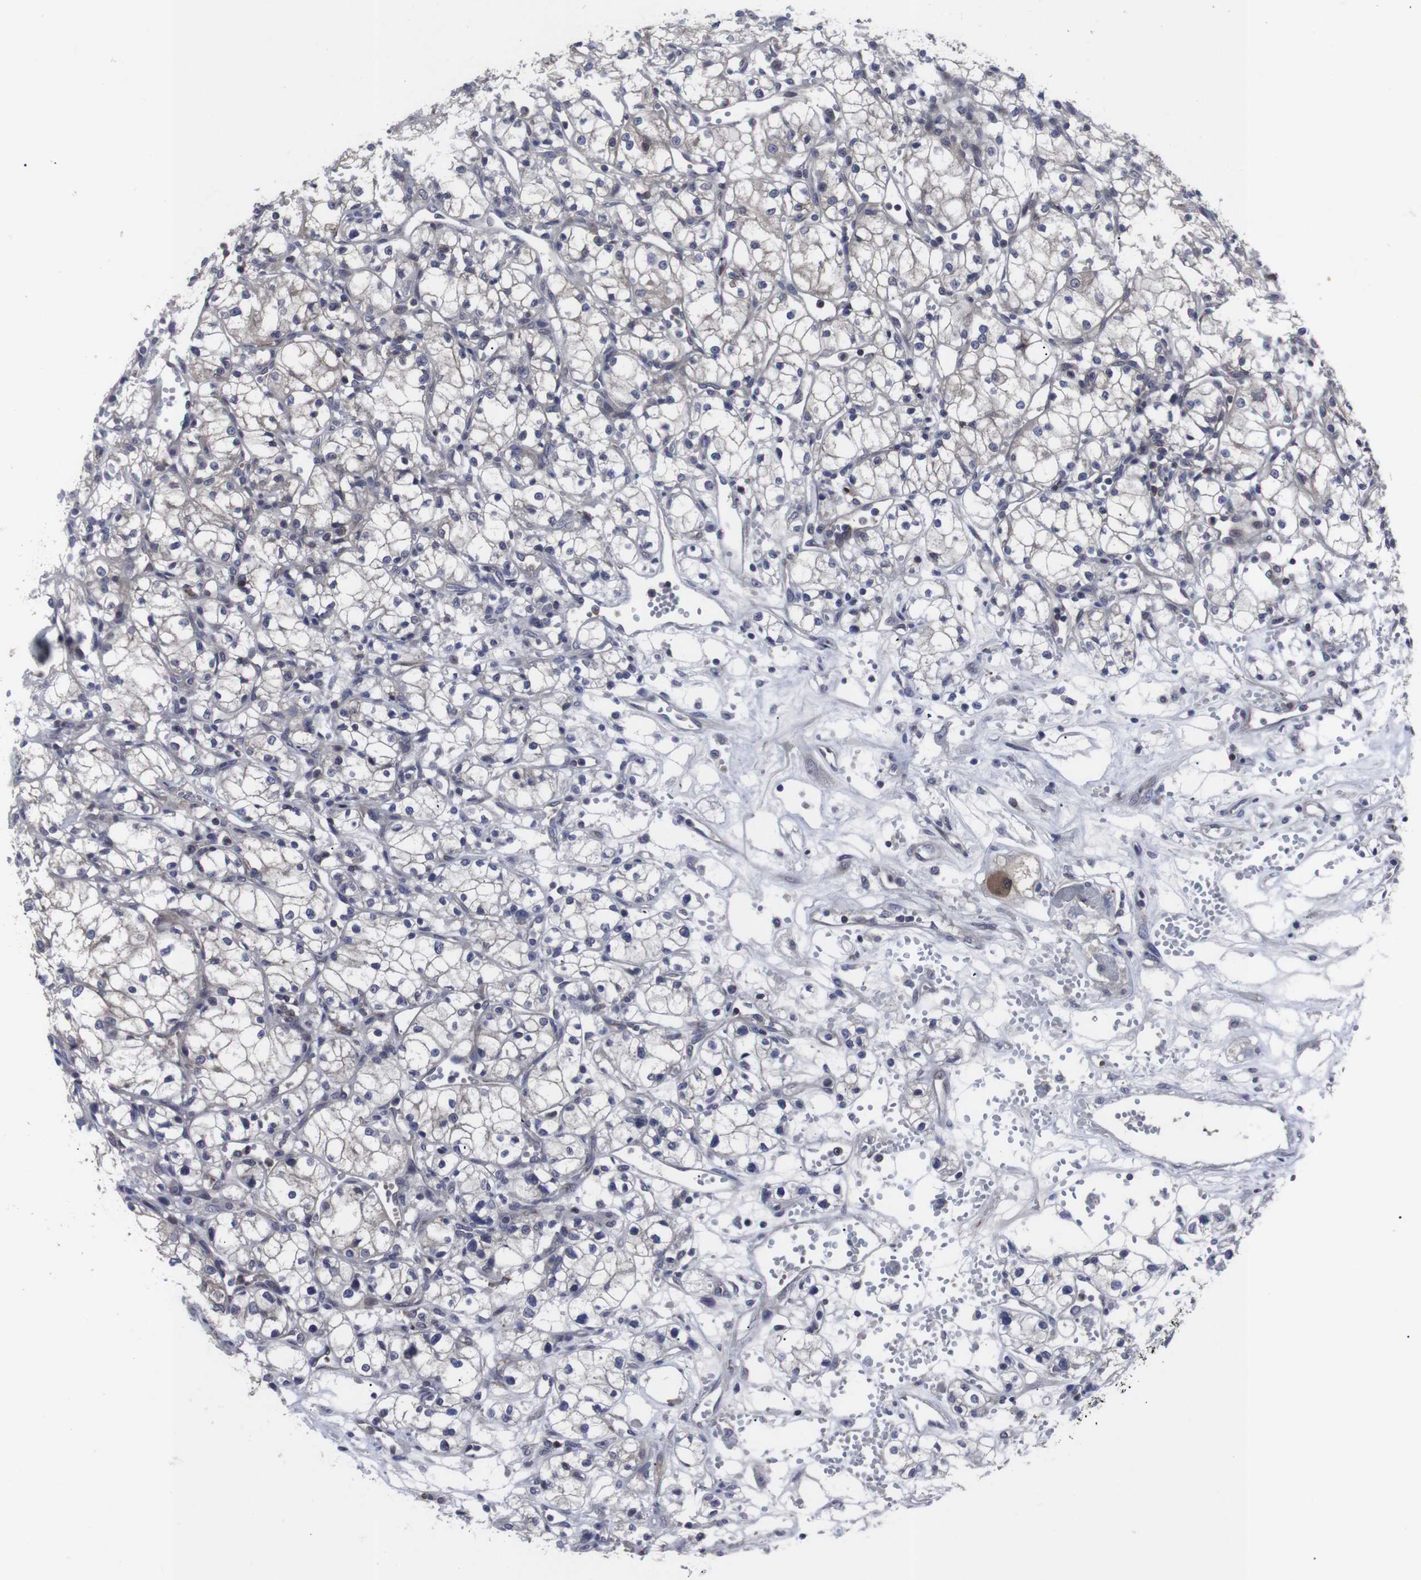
{"staining": {"intensity": "negative", "quantity": "none", "location": "none"}, "tissue": "renal cancer", "cell_type": "Tumor cells", "image_type": "cancer", "snomed": [{"axis": "morphology", "description": "Normal tissue, NOS"}, {"axis": "morphology", "description": "Adenocarcinoma, NOS"}, {"axis": "topography", "description": "Kidney"}], "caption": "Immunohistochemical staining of human renal cancer (adenocarcinoma) reveals no significant positivity in tumor cells.", "gene": "HPRT1", "patient": {"sex": "male", "age": 59}}